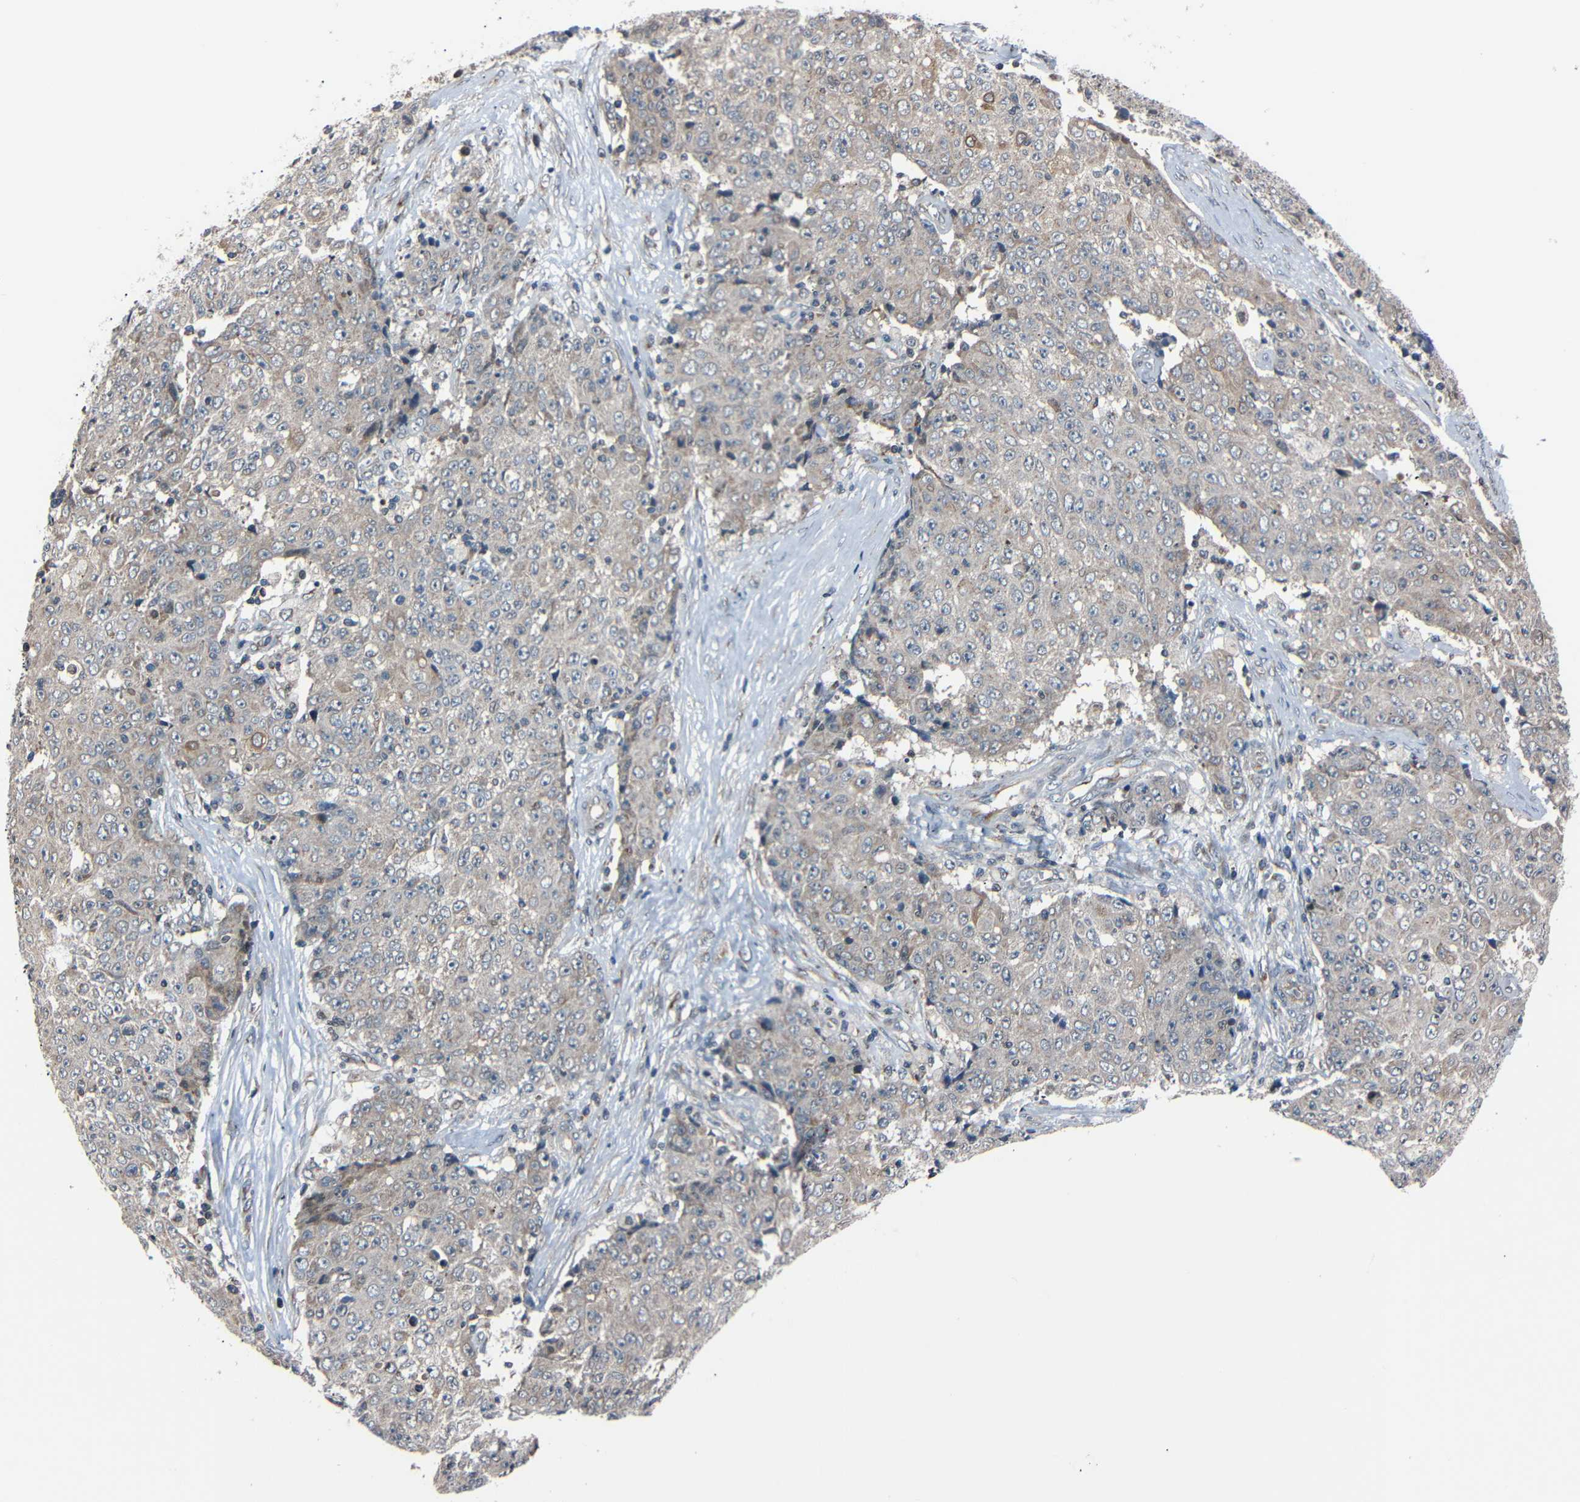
{"staining": {"intensity": "weak", "quantity": ">75%", "location": "cytoplasmic/membranous"}, "tissue": "ovarian cancer", "cell_type": "Tumor cells", "image_type": "cancer", "snomed": [{"axis": "morphology", "description": "Carcinoma, endometroid"}, {"axis": "topography", "description": "Ovary"}], "caption": "About >75% of tumor cells in human ovarian cancer (endometroid carcinoma) demonstrate weak cytoplasmic/membranous protein staining as visualized by brown immunohistochemical staining.", "gene": "AKAP9", "patient": {"sex": "female", "age": 42}}